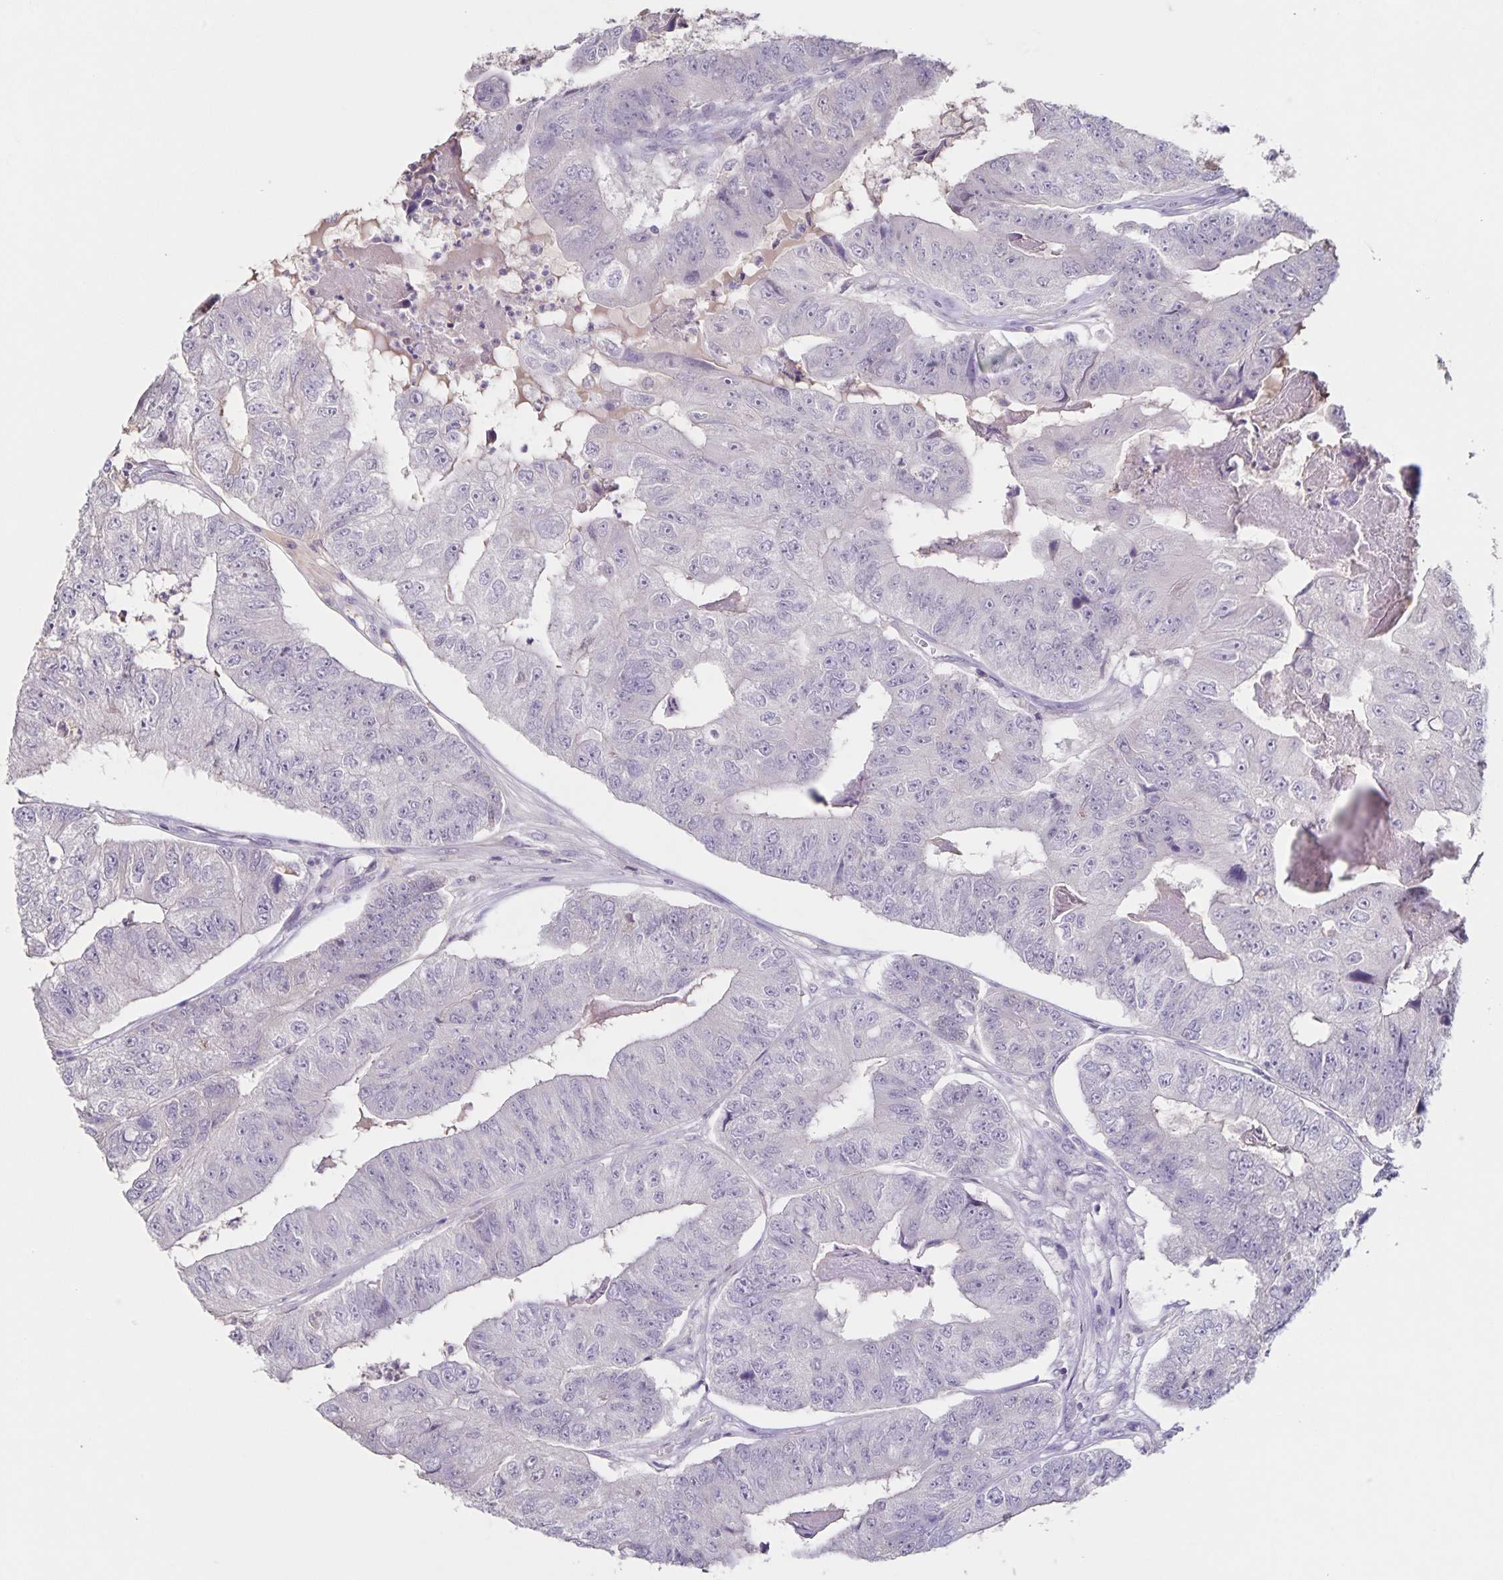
{"staining": {"intensity": "negative", "quantity": "none", "location": "none"}, "tissue": "colorectal cancer", "cell_type": "Tumor cells", "image_type": "cancer", "snomed": [{"axis": "morphology", "description": "Adenocarcinoma, NOS"}, {"axis": "topography", "description": "Colon"}], "caption": "Immunohistochemical staining of colorectal cancer (adenocarcinoma) demonstrates no significant staining in tumor cells.", "gene": "INSL5", "patient": {"sex": "female", "age": 67}}